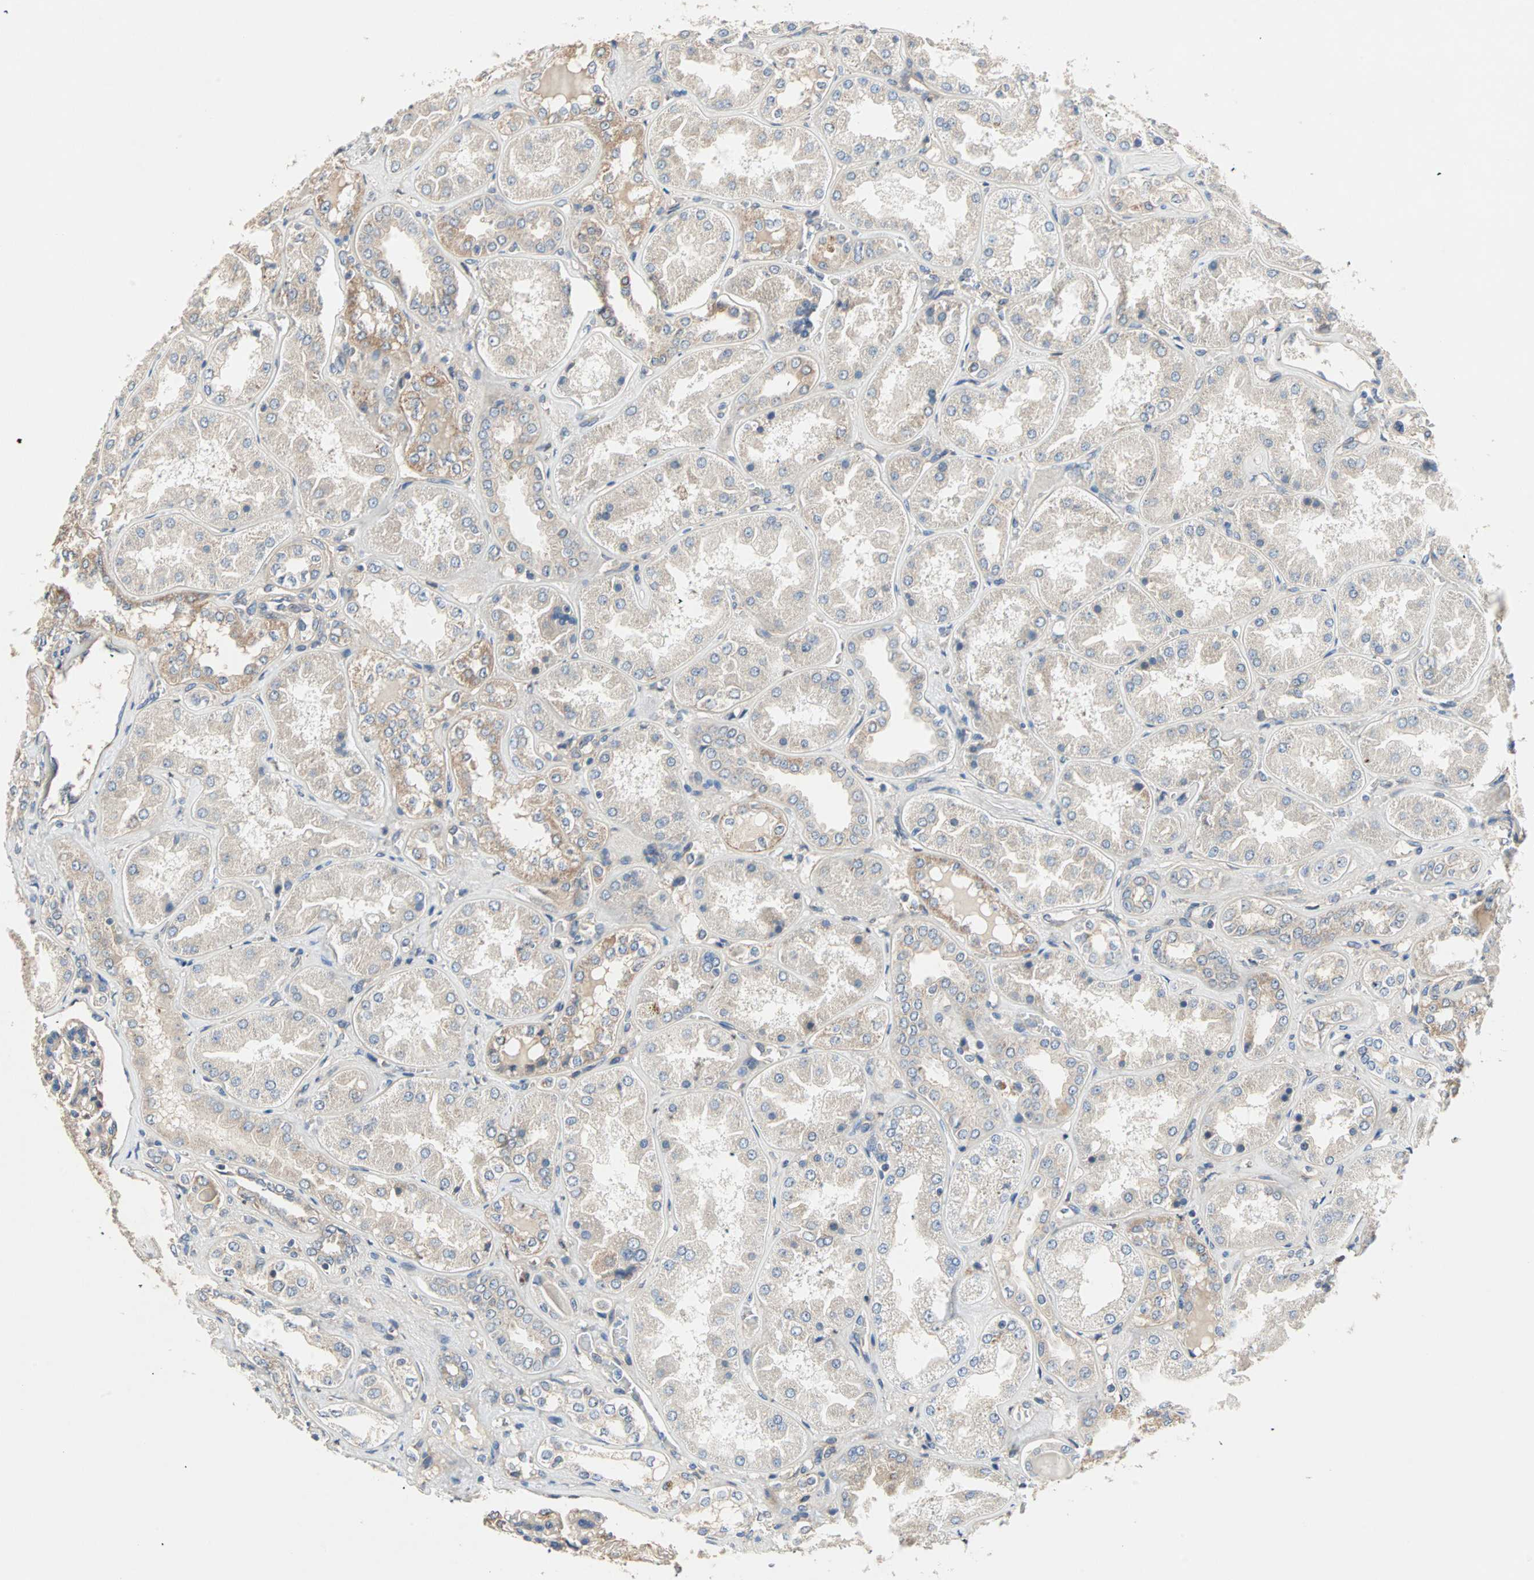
{"staining": {"intensity": "weak", "quantity": "25%-75%", "location": "cytoplasmic/membranous"}, "tissue": "kidney", "cell_type": "Cells in glomeruli", "image_type": "normal", "snomed": [{"axis": "morphology", "description": "Normal tissue, NOS"}, {"axis": "topography", "description": "Kidney"}], "caption": "Protein staining of unremarkable kidney exhibits weak cytoplasmic/membranous staining in approximately 25%-75% of cells in glomeruli.", "gene": "PDE8A", "patient": {"sex": "female", "age": 56}}